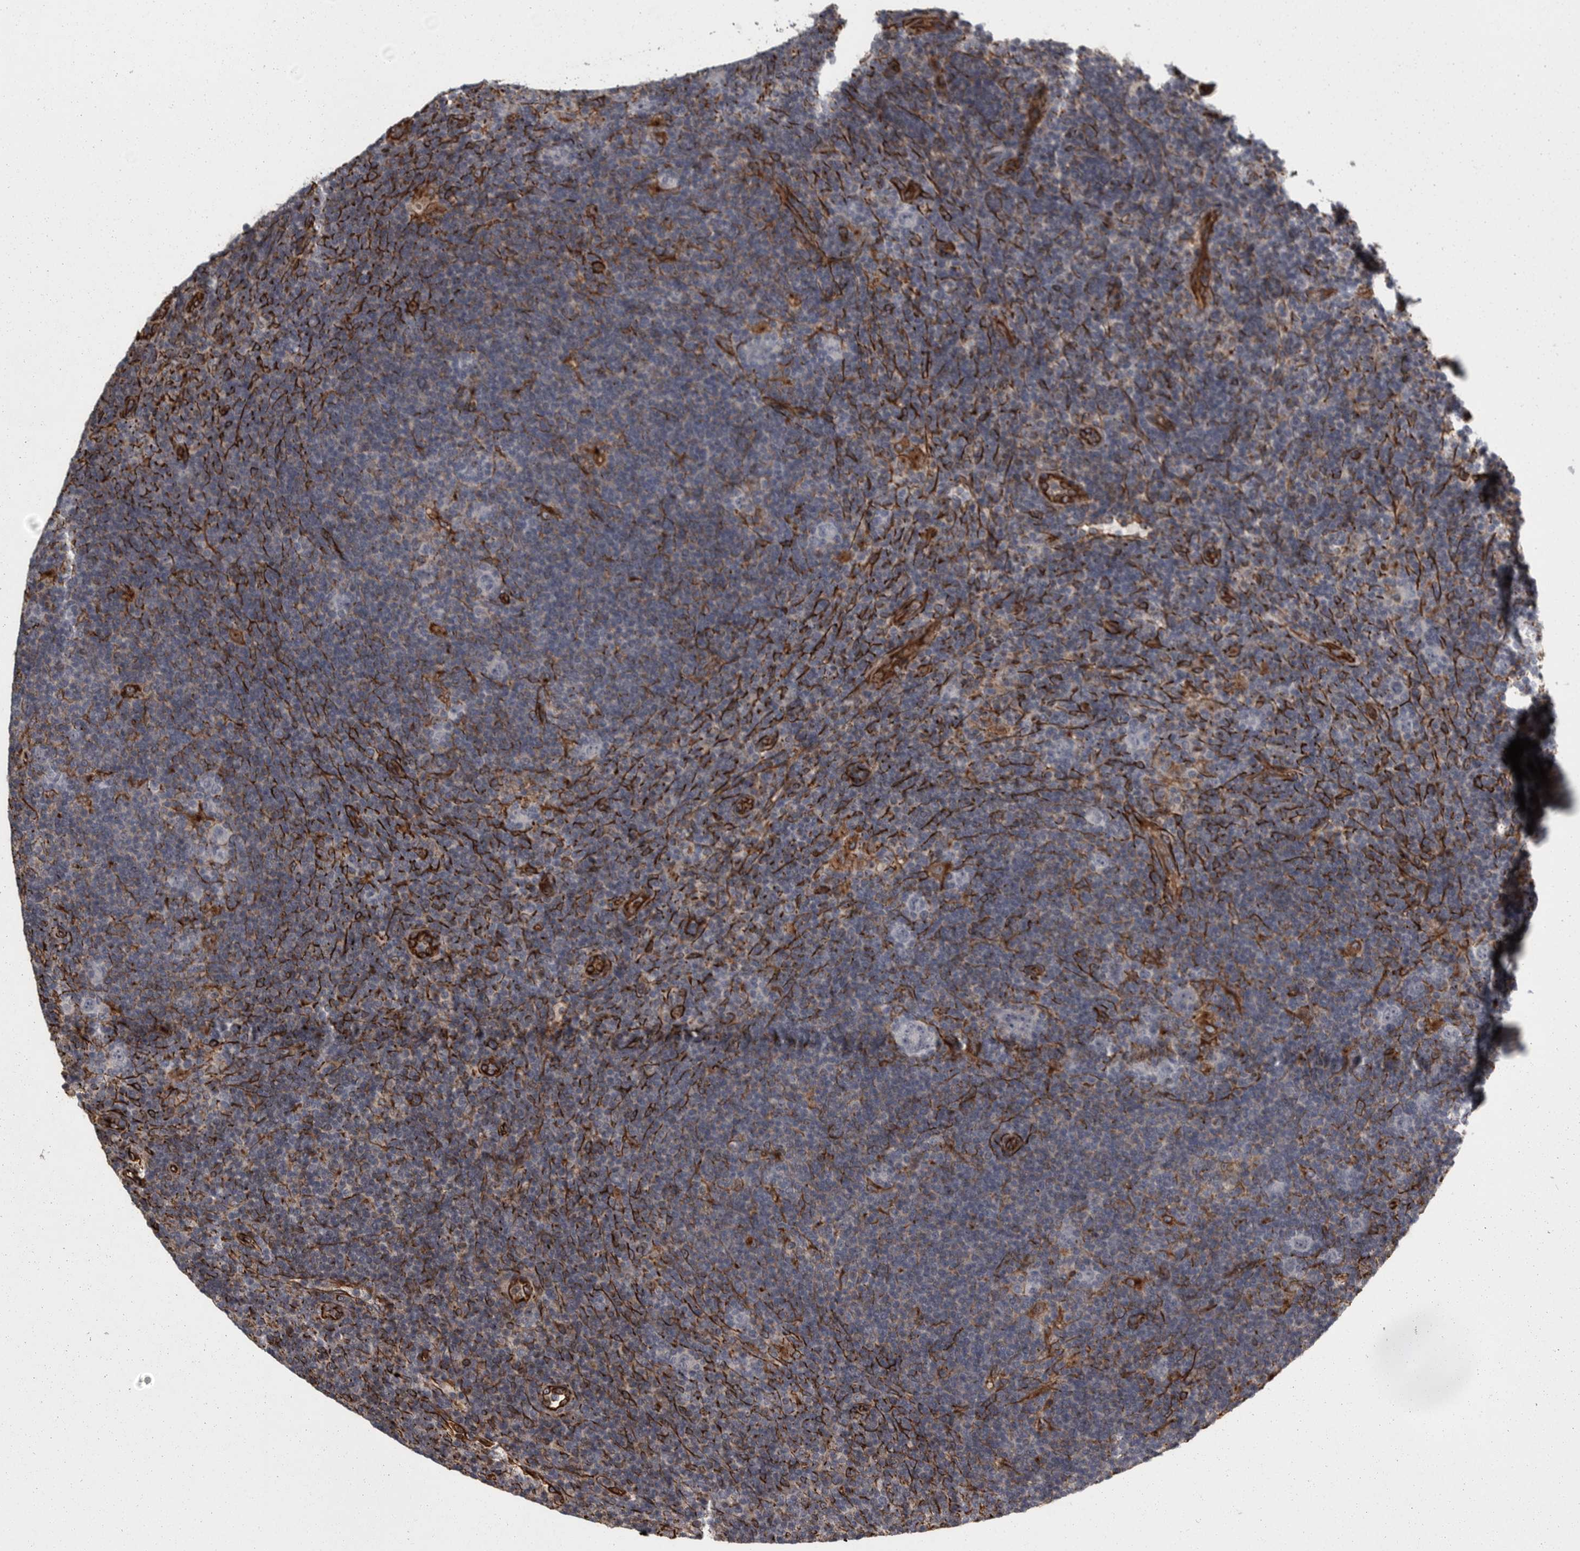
{"staining": {"intensity": "negative", "quantity": "none", "location": "none"}, "tissue": "lymphoma", "cell_type": "Tumor cells", "image_type": "cancer", "snomed": [{"axis": "morphology", "description": "Hodgkin's disease, NOS"}, {"axis": "topography", "description": "Lymph node"}], "caption": "Hodgkin's disease stained for a protein using immunohistochemistry demonstrates no positivity tumor cells.", "gene": "FAAP100", "patient": {"sex": "female", "age": 57}}